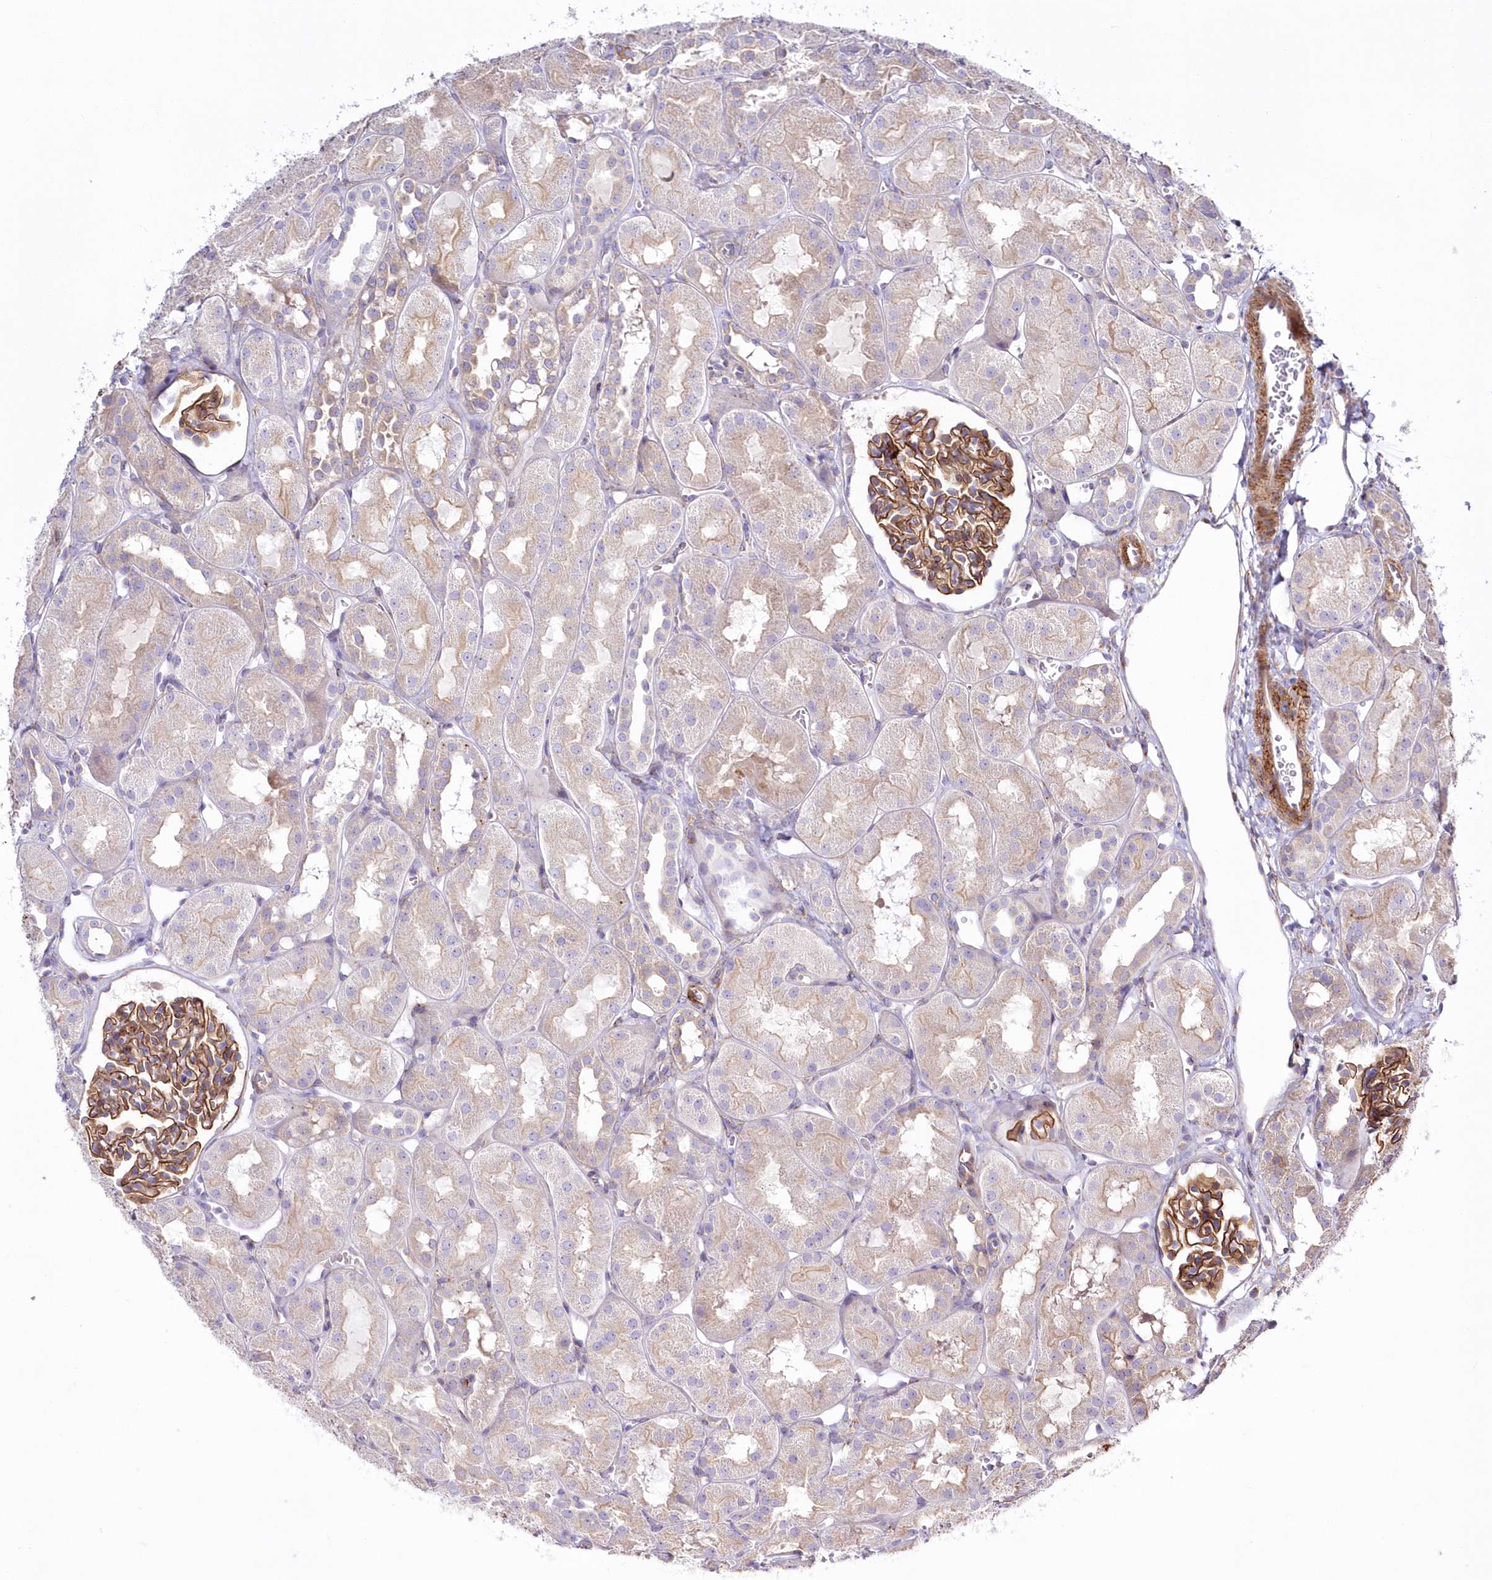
{"staining": {"intensity": "strong", "quantity": ">75%", "location": "cytoplasmic/membranous"}, "tissue": "kidney", "cell_type": "Cells in glomeruli", "image_type": "normal", "snomed": [{"axis": "morphology", "description": "Normal tissue, NOS"}, {"axis": "topography", "description": "Kidney"}, {"axis": "topography", "description": "Urinary bladder"}], "caption": "A micrograph of kidney stained for a protein reveals strong cytoplasmic/membranous brown staining in cells in glomeruli. The staining was performed using DAB (3,3'-diaminobenzidine), with brown indicating positive protein expression. Nuclei are stained blue with hematoxylin.", "gene": "ARFGEF3", "patient": {"sex": "male", "age": 16}}